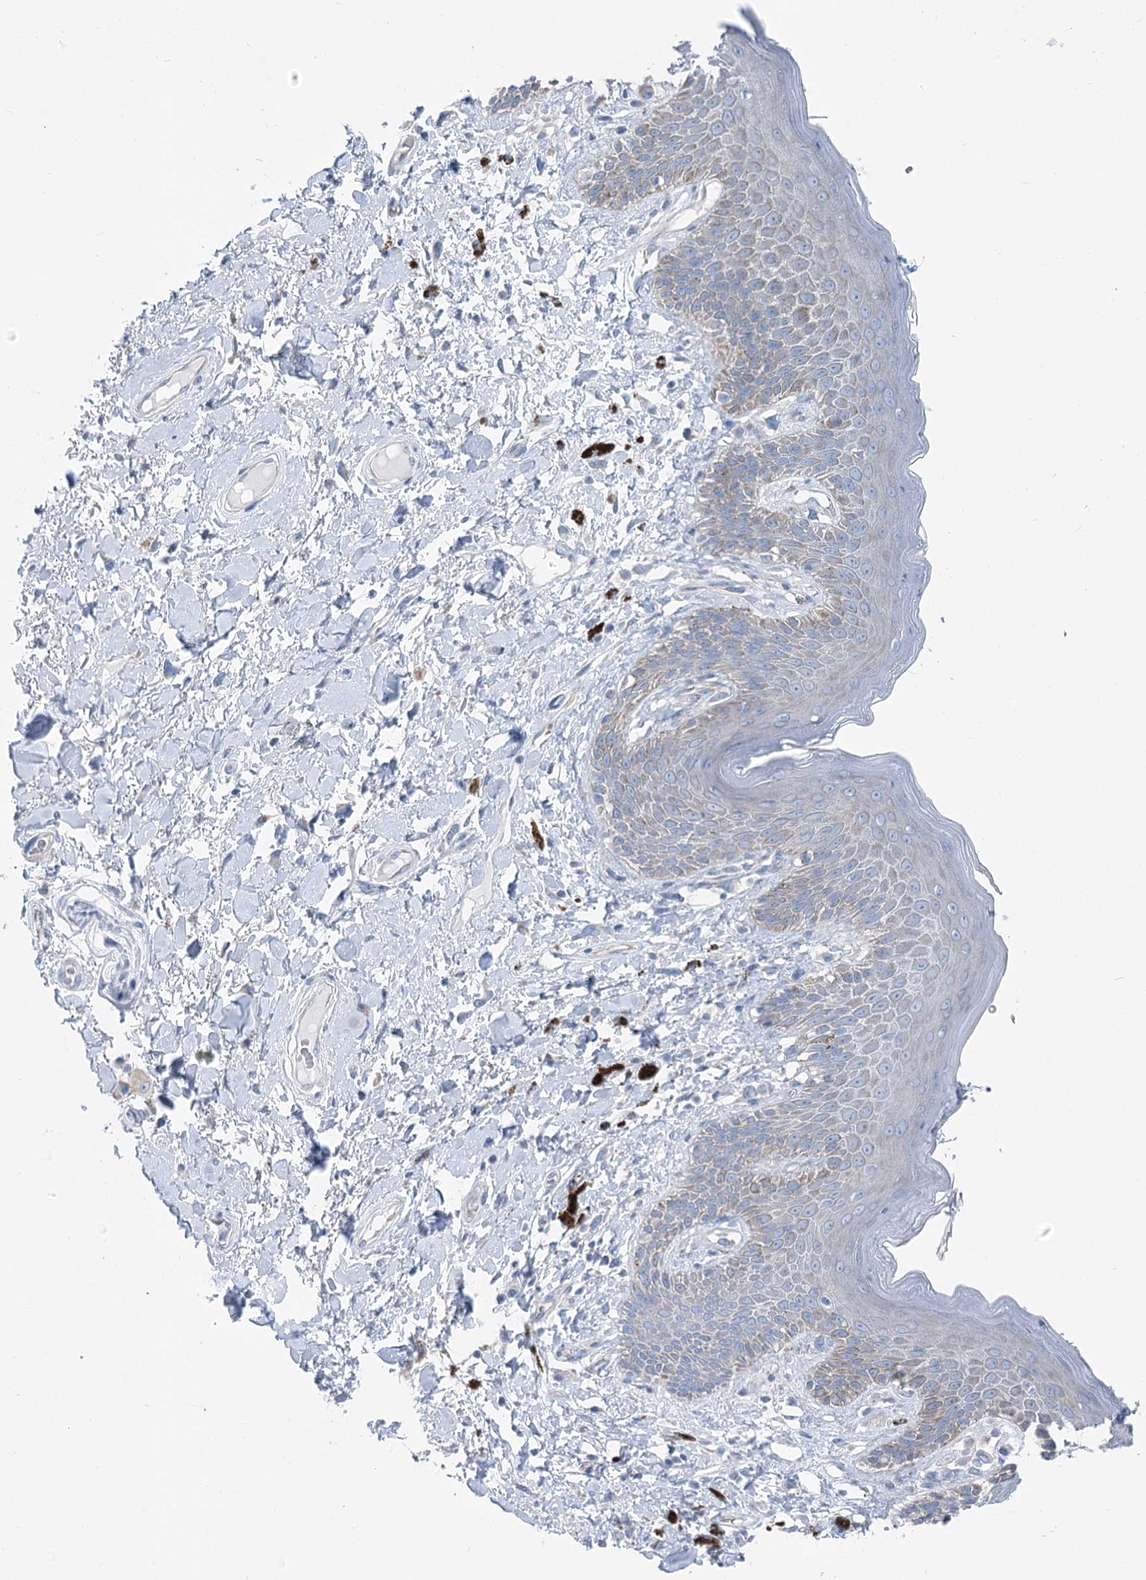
{"staining": {"intensity": "moderate", "quantity": "<25%", "location": "cytoplasmic/membranous"}, "tissue": "skin", "cell_type": "Epidermal cells", "image_type": "normal", "snomed": [{"axis": "morphology", "description": "Normal tissue, NOS"}, {"axis": "topography", "description": "Anal"}], "caption": "A brown stain labels moderate cytoplasmic/membranous staining of a protein in epidermal cells of normal human skin.", "gene": "POGLUT1", "patient": {"sex": "female", "age": 78}}